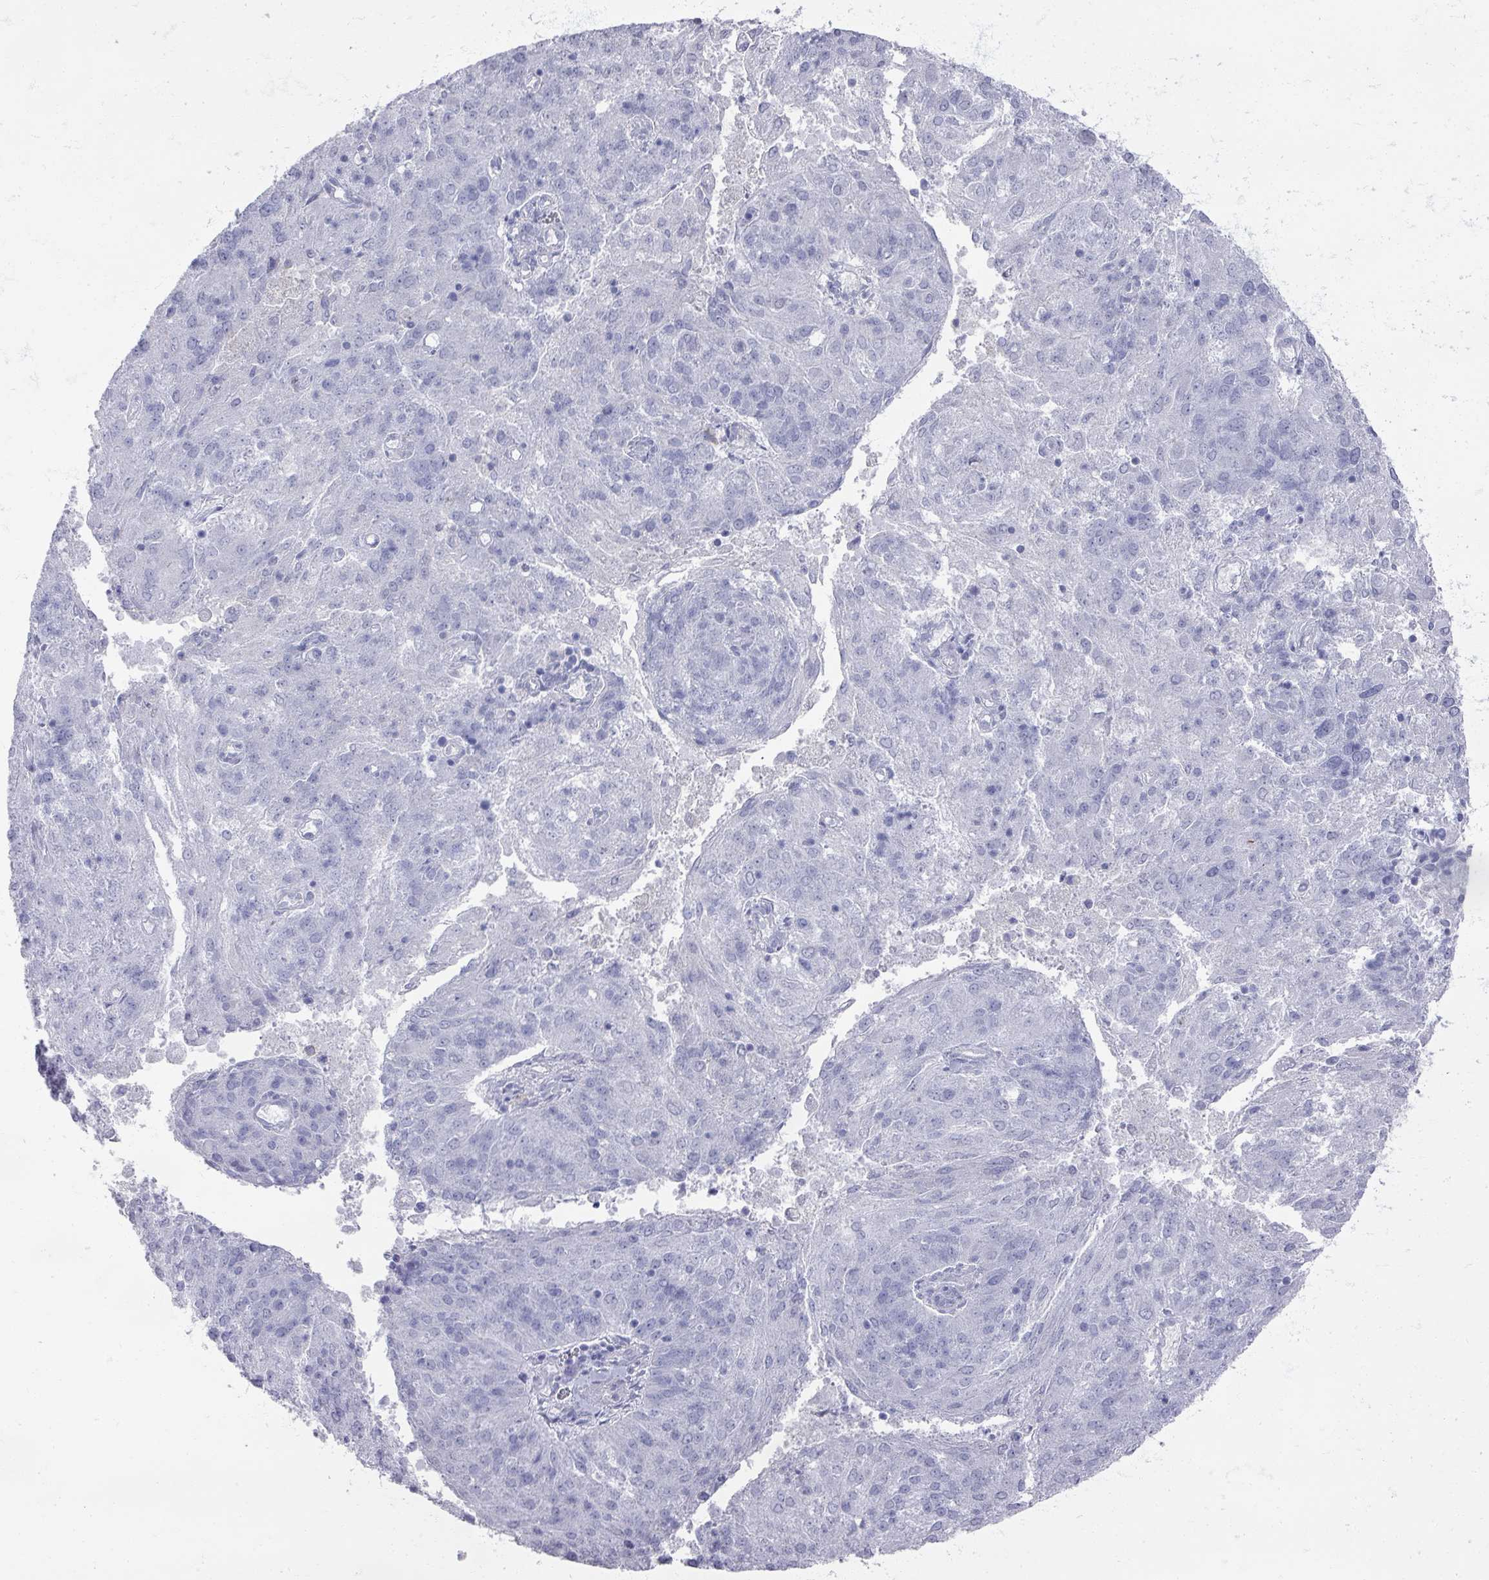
{"staining": {"intensity": "negative", "quantity": "none", "location": "none"}, "tissue": "endometrial cancer", "cell_type": "Tumor cells", "image_type": "cancer", "snomed": [{"axis": "morphology", "description": "Adenocarcinoma, NOS"}, {"axis": "topography", "description": "Endometrium"}], "caption": "A histopathology image of human adenocarcinoma (endometrial) is negative for staining in tumor cells.", "gene": "OMG", "patient": {"sex": "female", "age": 82}}